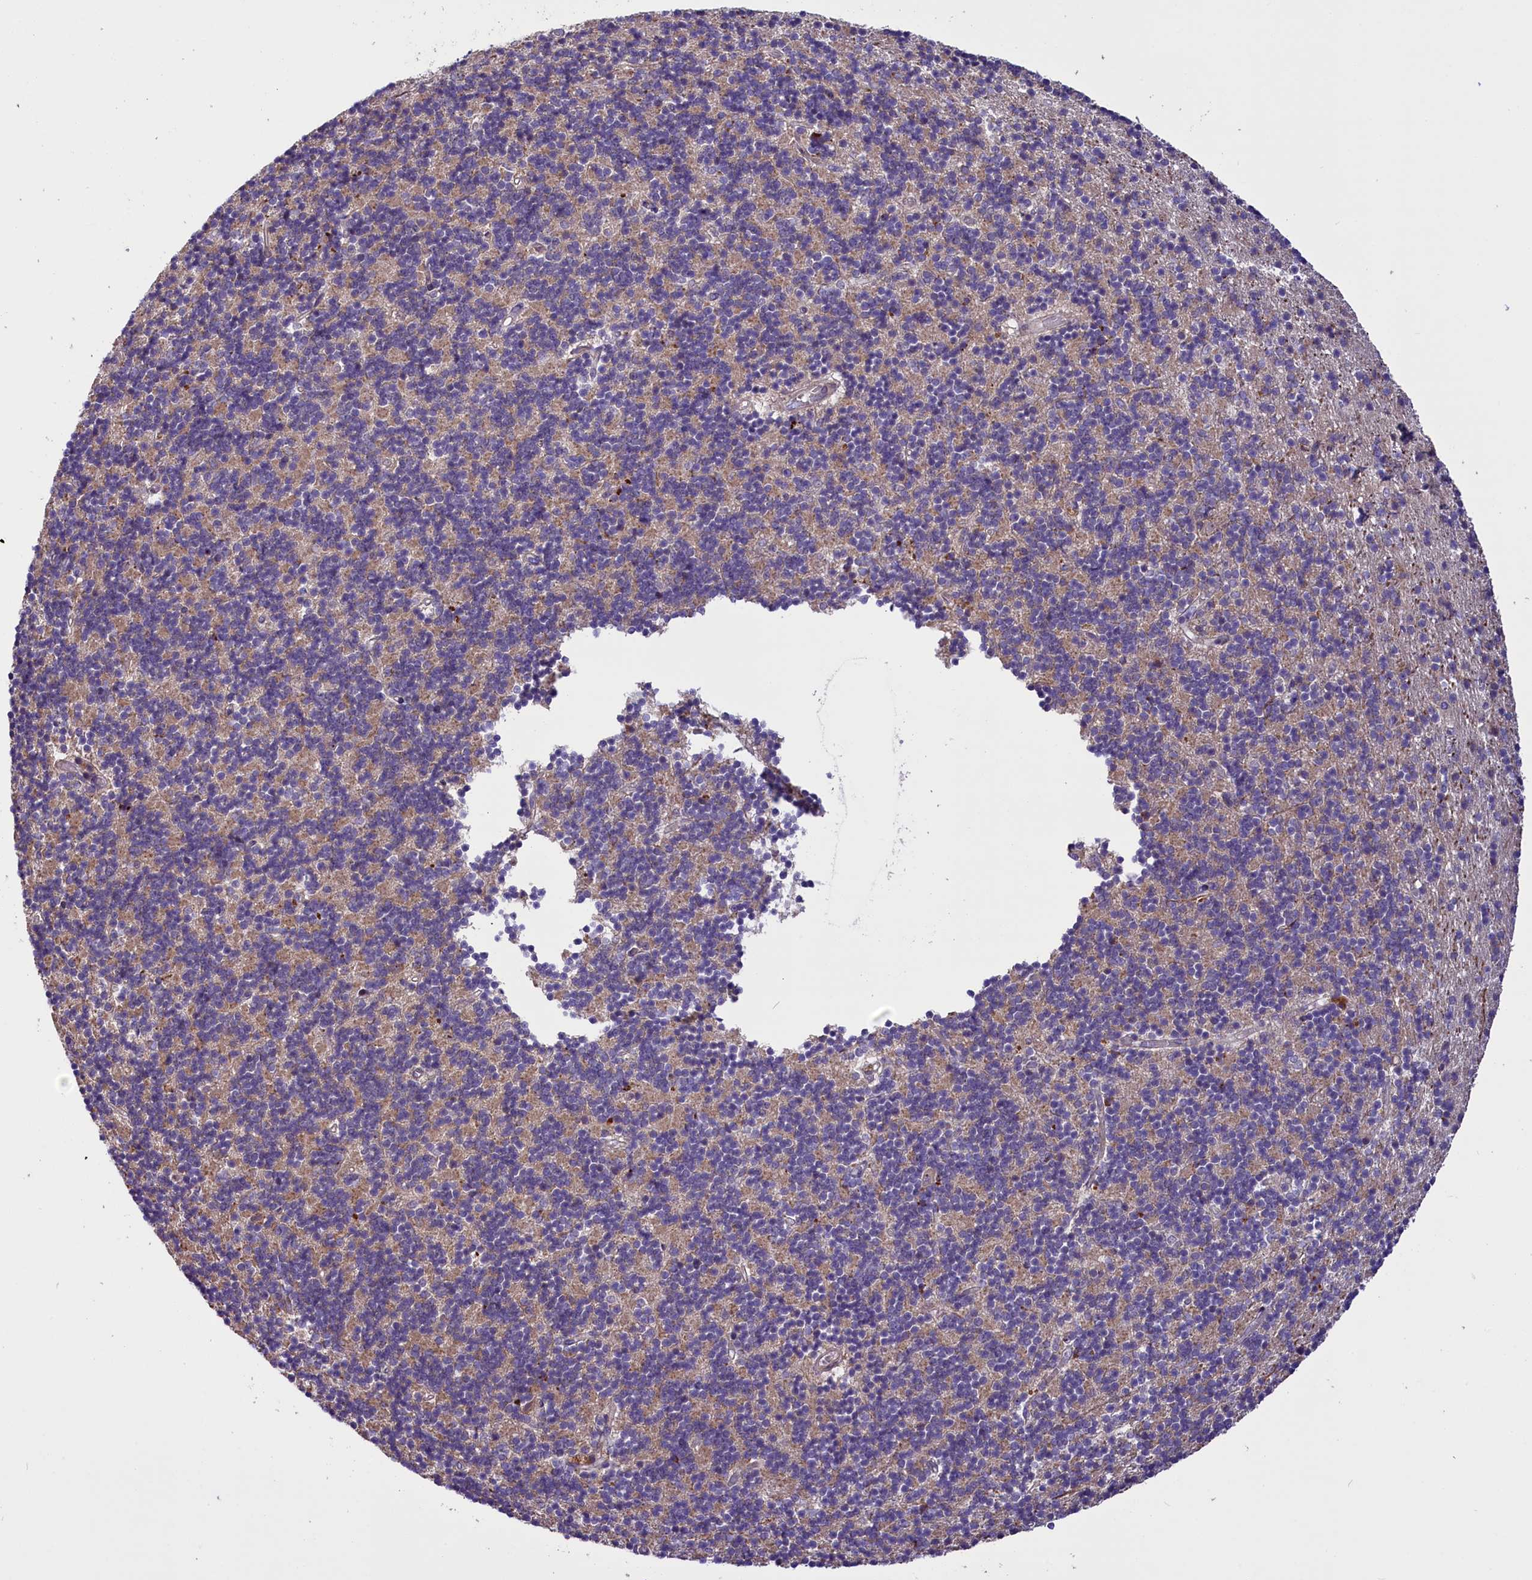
{"staining": {"intensity": "weak", "quantity": "25%-75%", "location": "cytoplasmic/membranous"}, "tissue": "cerebellum", "cell_type": "Cells in granular layer", "image_type": "normal", "snomed": [{"axis": "morphology", "description": "Normal tissue, NOS"}, {"axis": "topography", "description": "Cerebellum"}], "caption": "The photomicrograph shows a brown stain indicating the presence of a protein in the cytoplasmic/membranous of cells in granular layer in cerebellum. The protein of interest is shown in brown color, while the nuclei are stained blue.", "gene": "FRY", "patient": {"sex": "male", "age": 54}}